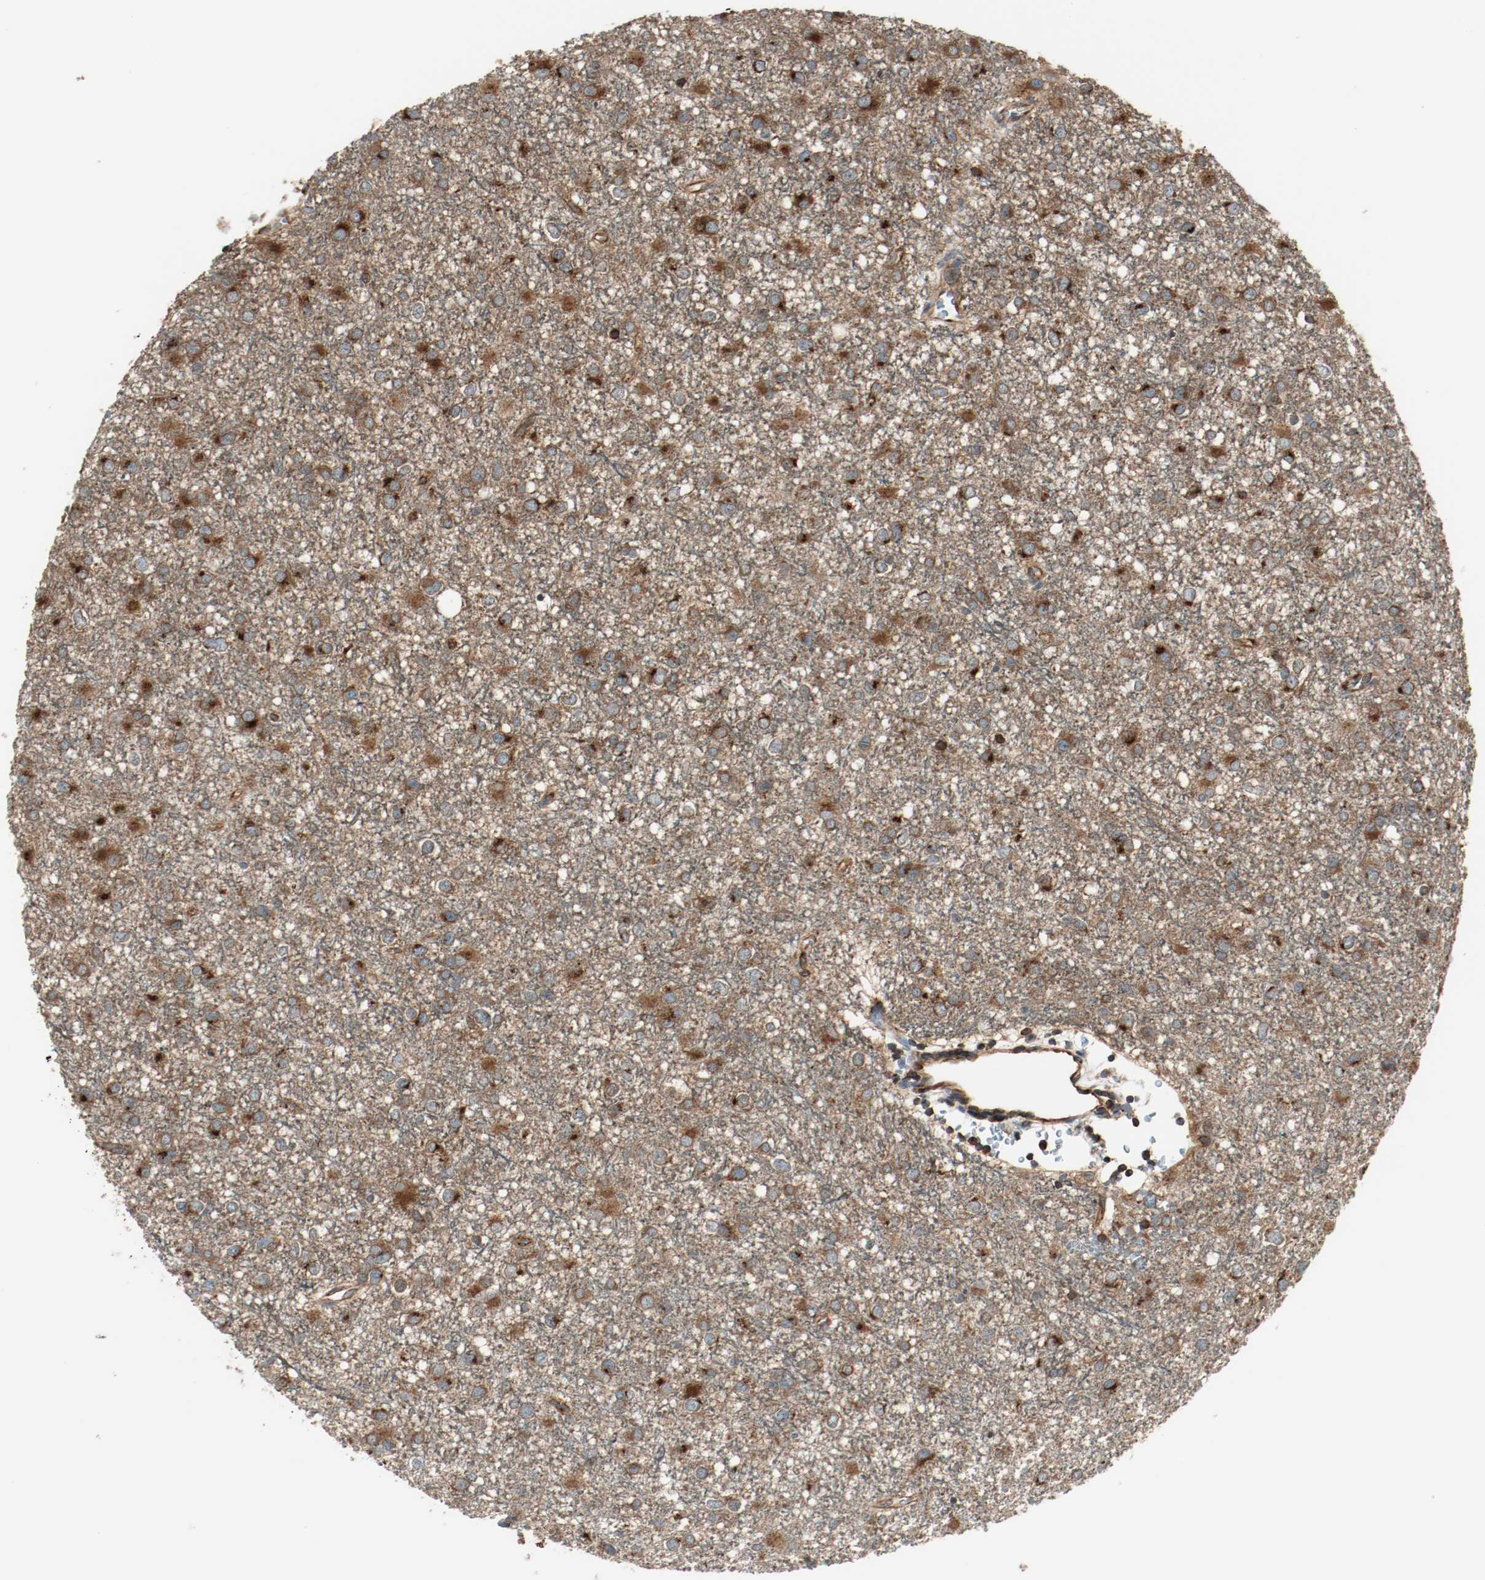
{"staining": {"intensity": "strong", "quantity": ">75%", "location": "cytoplasmic/membranous"}, "tissue": "glioma", "cell_type": "Tumor cells", "image_type": "cancer", "snomed": [{"axis": "morphology", "description": "Glioma, malignant, Low grade"}, {"axis": "topography", "description": "Brain"}], "caption": "Protein expression analysis of malignant glioma (low-grade) demonstrates strong cytoplasmic/membranous expression in about >75% of tumor cells.", "gene": "PLCG1", "patient": {"sex": "male", "age": 42}}